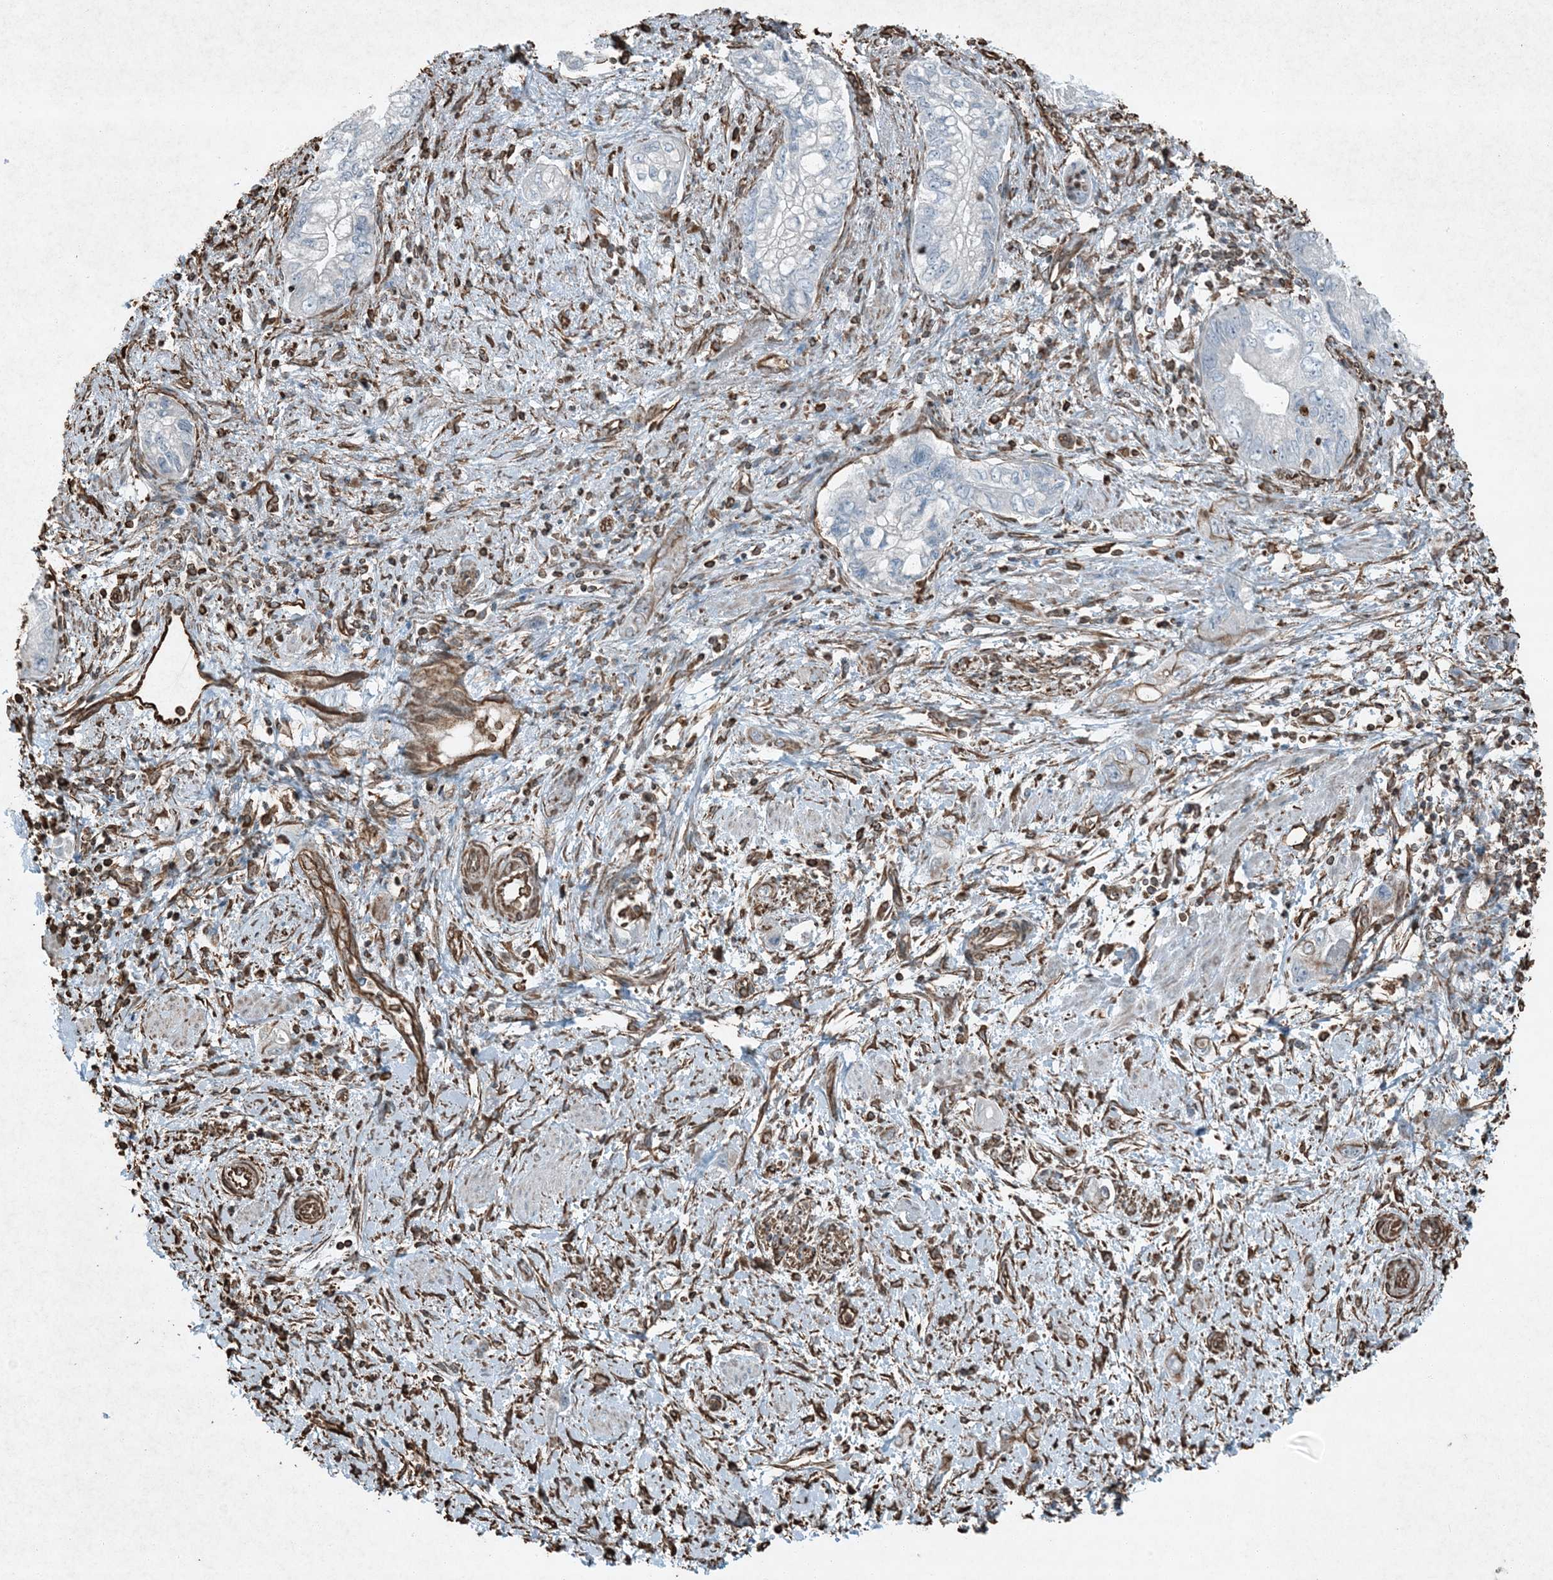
{"staining": {"intensity": "moderate", "quantity": "<25%", "location": "cytoplasmic/membranous"}, "tissue": "pancreatic cancer", "cell_type": "Tumor cells", "image_type": "cancer", "snomed": [{"axis": "morphology", "description": "Adenocarcinoma, NOS"}, {"axis": "topography", "description": "Pancreas"}], "caption": "Brown immunohistochemical staining in adenocarcinoma (pancreatic) shows moderate cytoplasmic/membranous staining in about <25% of tumor cells.", "gene": "RYK", "patient": {"sex": "female", "age": 73}}